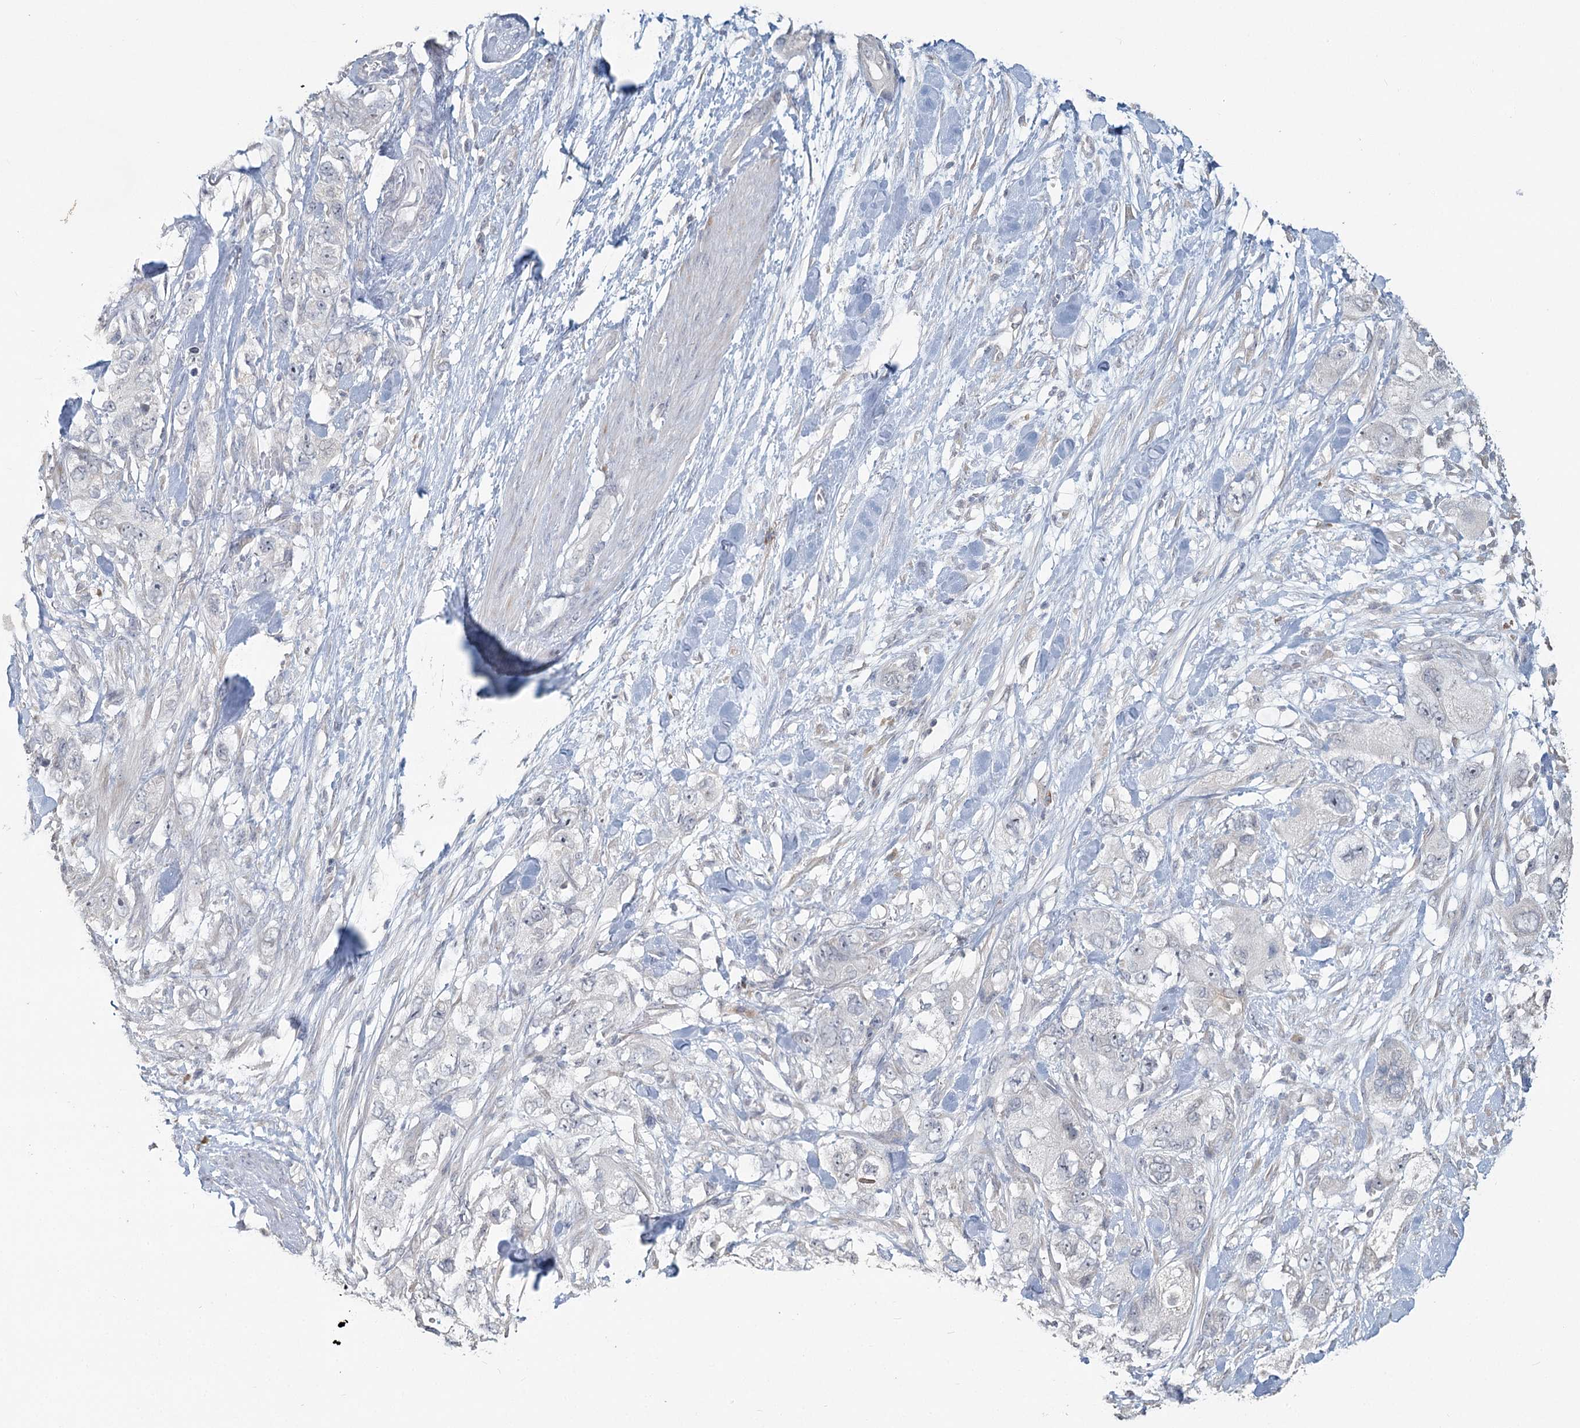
{"staining": {"intensity": "negative", "quantity": "none", "location": "none"}, "tissue": "pancreatic cancer", "cell_type": "Tumor cells", "image_type": "cancer", "snomed": [{"axis": "morphology", "description": "Adenocarcinoma, NOS"}, {"axis": "topography", "description": "Pancreas"}], "caption": "A histopathology image of human adenocarcinoma (pancreatic) is negative for staining in tumor cells.", "gene": "SLC9A3", "patient": {"sex": "female", "age": 73}}